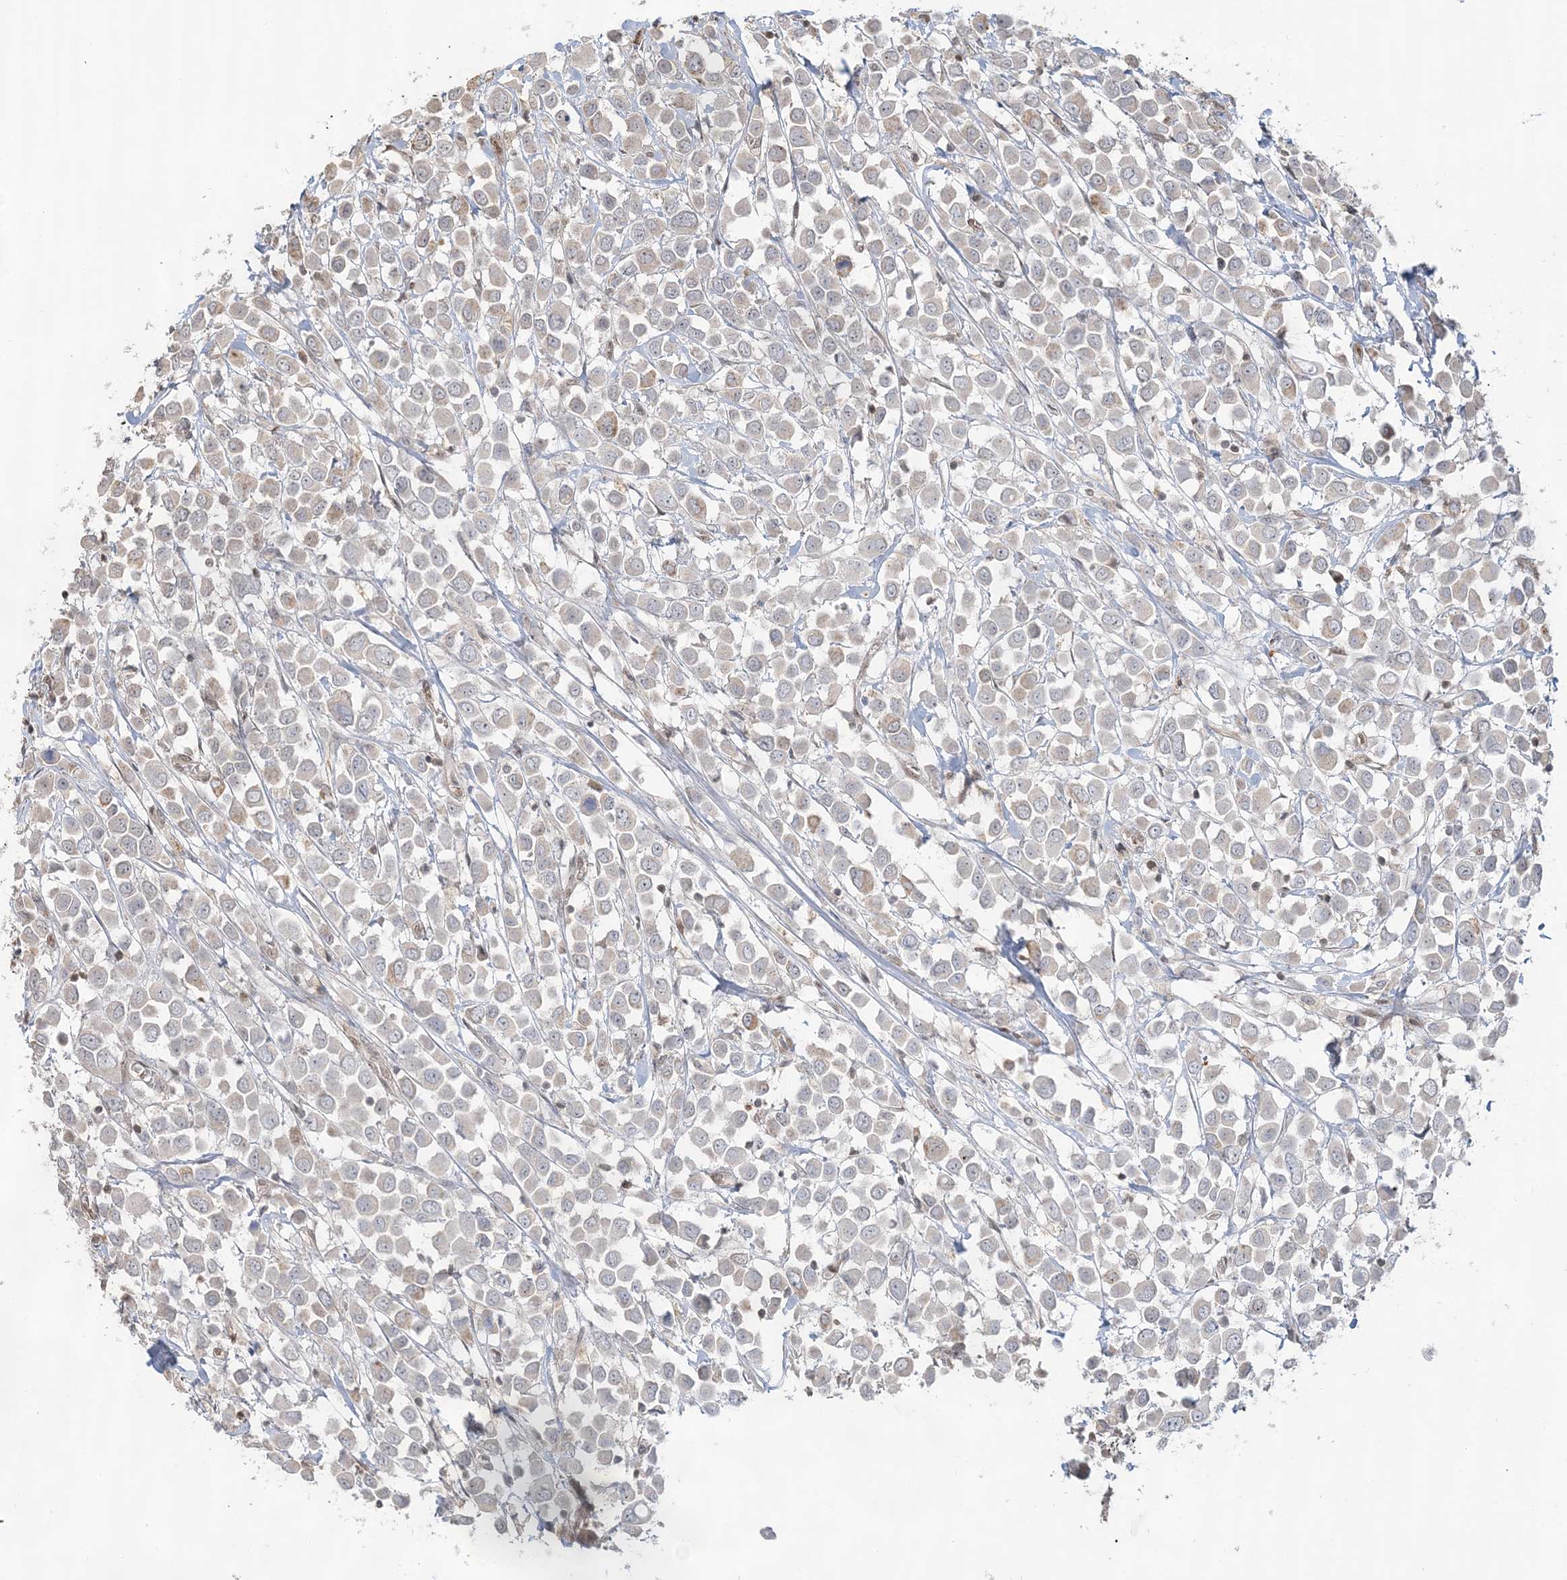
{"staining": {"intensity": "negative", "quantity": "none", "location": "none"}, "tissue": "breast cancer", "cell_type": "Tumor cells", "image_type": "cancer", "snomed": [{"axis": "morphology", "description": "Duct carcinoma"}, {"axis": "topography", "description": "Breast"}], "caption": "Immunohistochemistry (IHC) micrograph of neoplastic tissue: human invasive ductal carcinoma (breast) stained with DAB (3,3'-diaminobenzidine) displays no significant protein expression in tumor cells.", "gene": "SUMO2", "patient": {"sex": "female", "age": 61}}